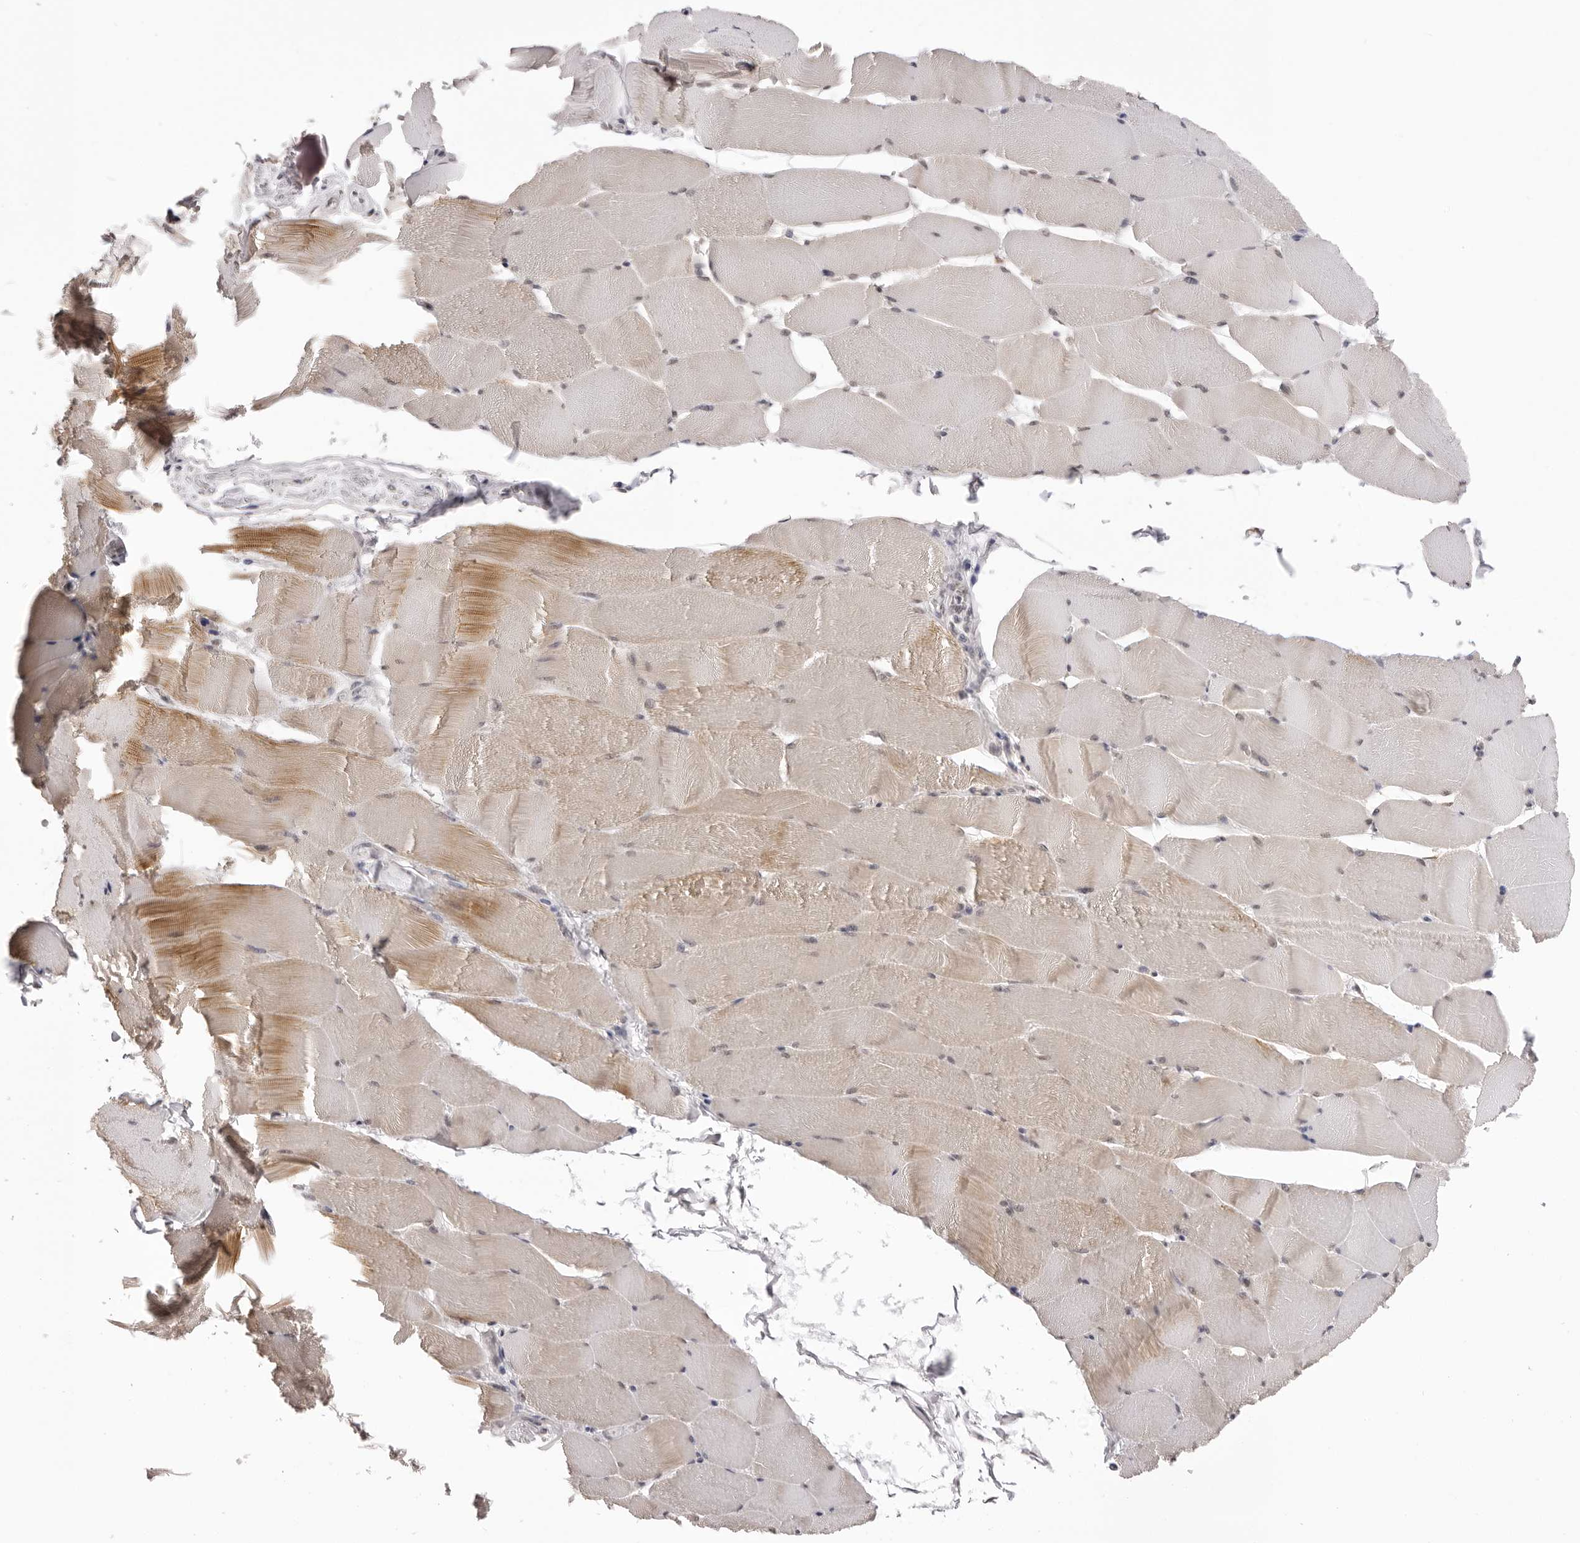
{"staining": {"intensity": "moderate", "quantity": "25%-75%", "location": "cytoplasmic/membranous"}, "tissue": "skeletal muscle", "cell_type": "Myocytes", "image_type": "normal", "snomed": [{"axis": "morphology", "description": "Normal tissue, NOS"}, {"axis": "topography", "description": "Skeletal muscle"}], "caption": "A brown stain highlights moderate cytoplasmic/membranous positivity of a protein in myocytes of normal skeletal muscle. The staining was performed using DAB to visualize the protein expression in brown, while the nuclei were stained in blue with hematoxylin (Magnification: 20x).", "gene": "ZC3H11A", "patient": {"sex": "male", "age": 62}}